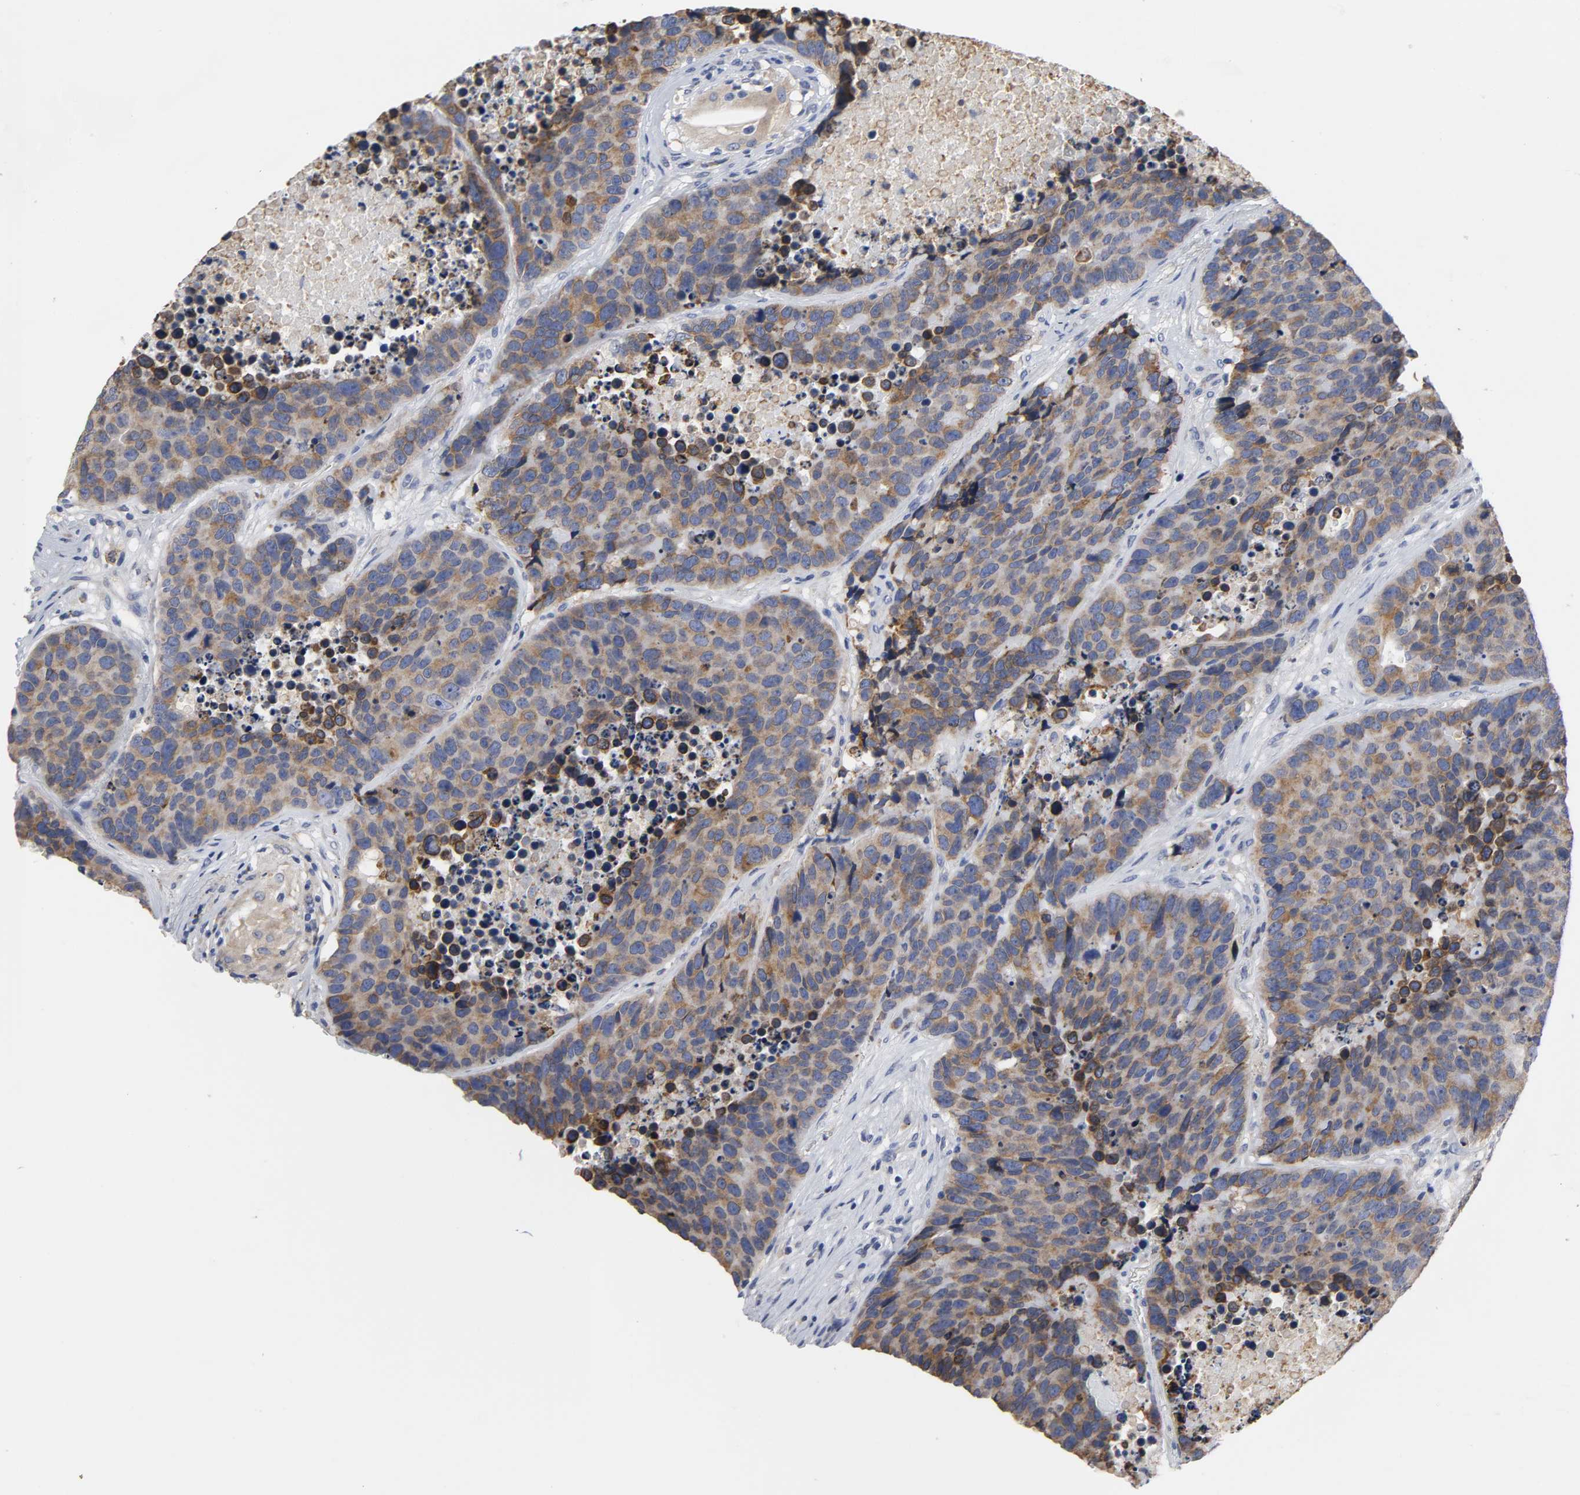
{"staining": {"intensity": "moderate", "quantity": ">75%", "location": "cytoplasmic/membranous"}, "tissue": "carcinoid", "cell_type": "Tumor cells", "image_type": "cancer", "snomed": [{"axis": "morphology", "description": "Carcinoid, malignant, NOS"}, {"axis": "topography", "description": "Lung"}], "caption": "This image reveals IHC staining of carcinoid, with medium moderate cytoplasmic/membranous staining in about >75% of tumor cells.", "gene": "HCK", "patient": {"sex": "male", "age": 60}}